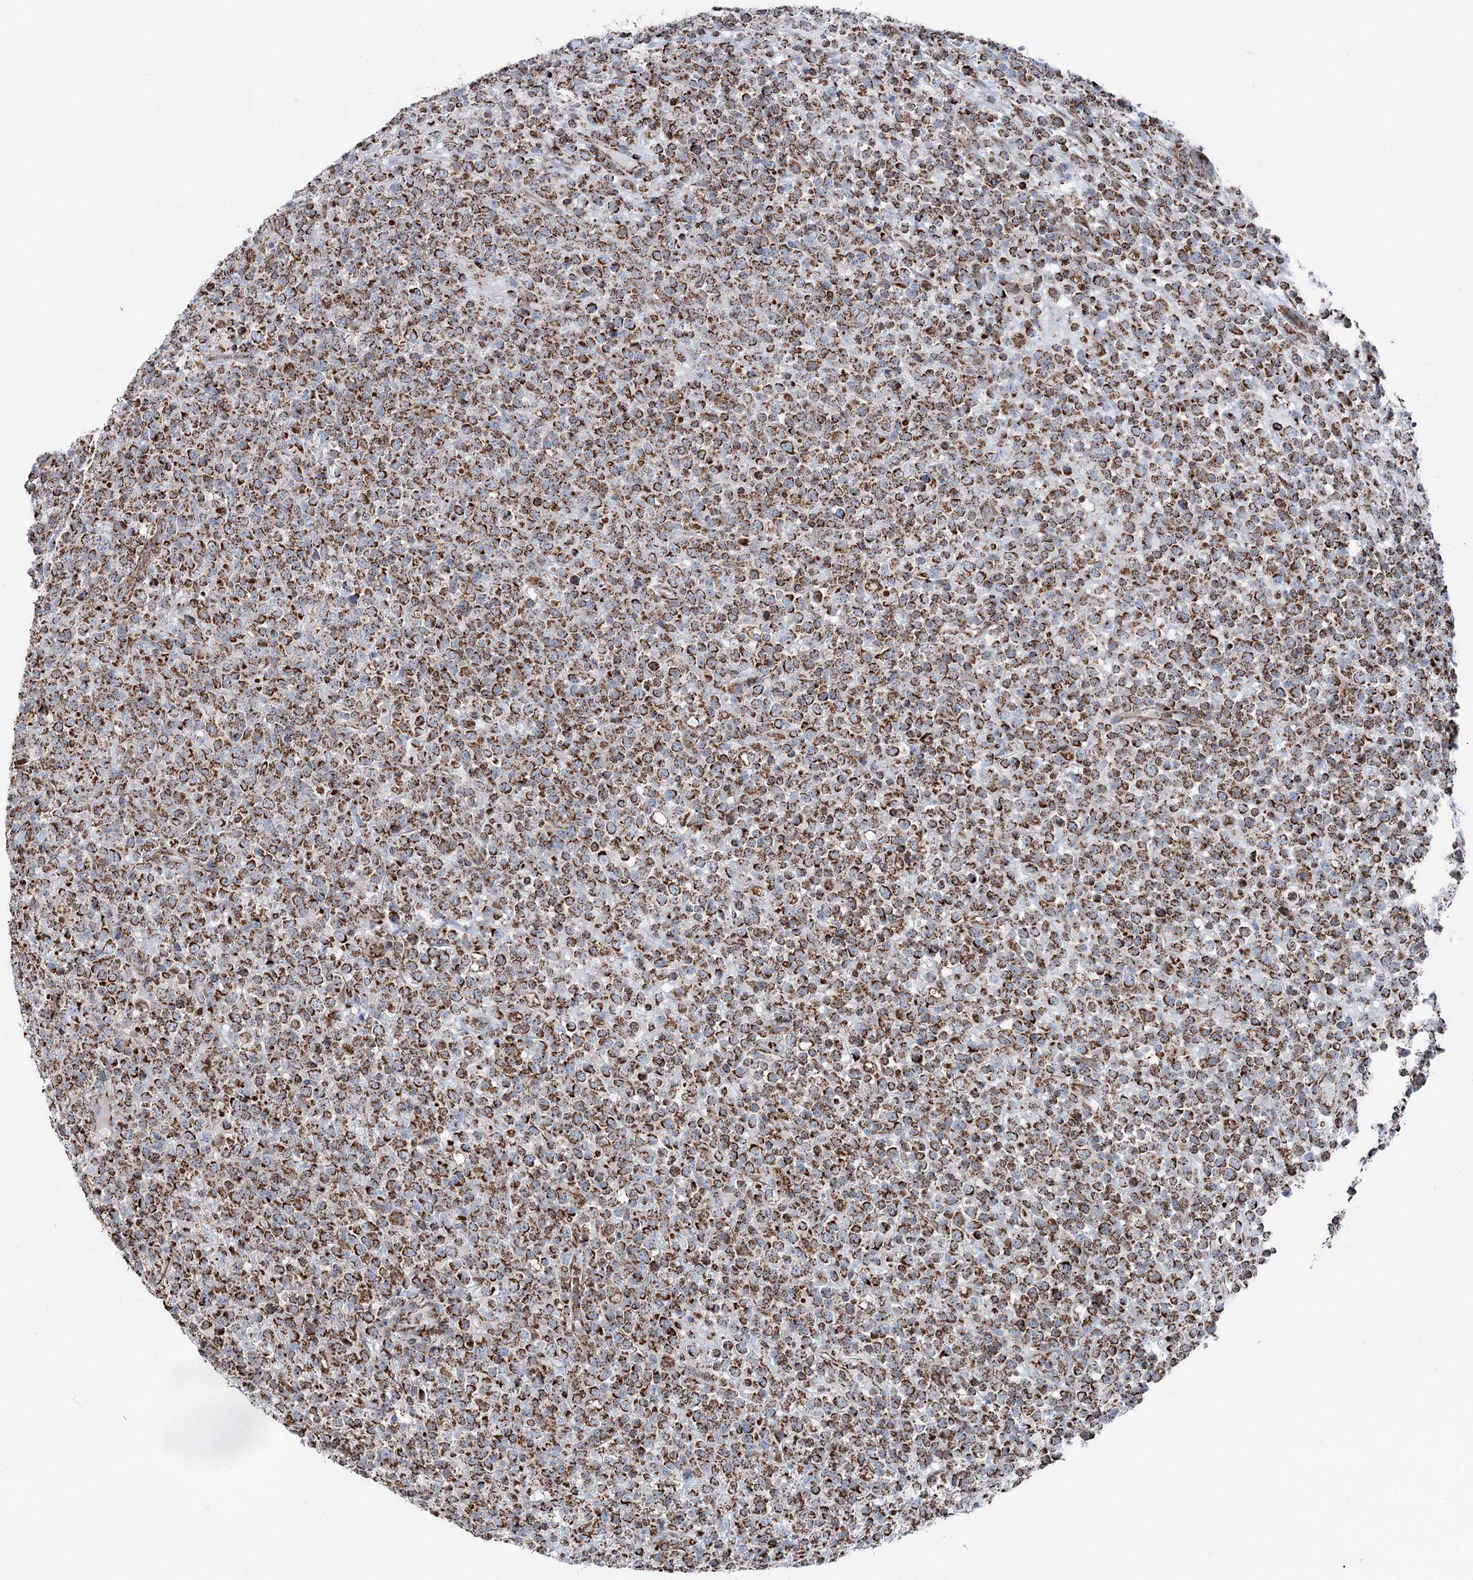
{"staining": {"intensity": "strong", "quantity": ">75%", "location": "cytoplasmic/membranous"}, "tissue": "lymphoma", "cell_type": "Tumor cells", "image_type": "cancer", "snomed": [{"axis": "morphology", "description": "Malignant lymphoma, non-Hodgkin's type, High grade"}, {"axis": "topography", "description": "Colon"}], "caption": "Immunohistochemistry (IHC) of high-grade malignant lymphoma, non-Hodgkin's type reveals high levels of strong cytoplasmic/membranous staining in about >75% of tumor cells.", "gene": "UCN3", "patient": {"sex": "female", "age": 53}}